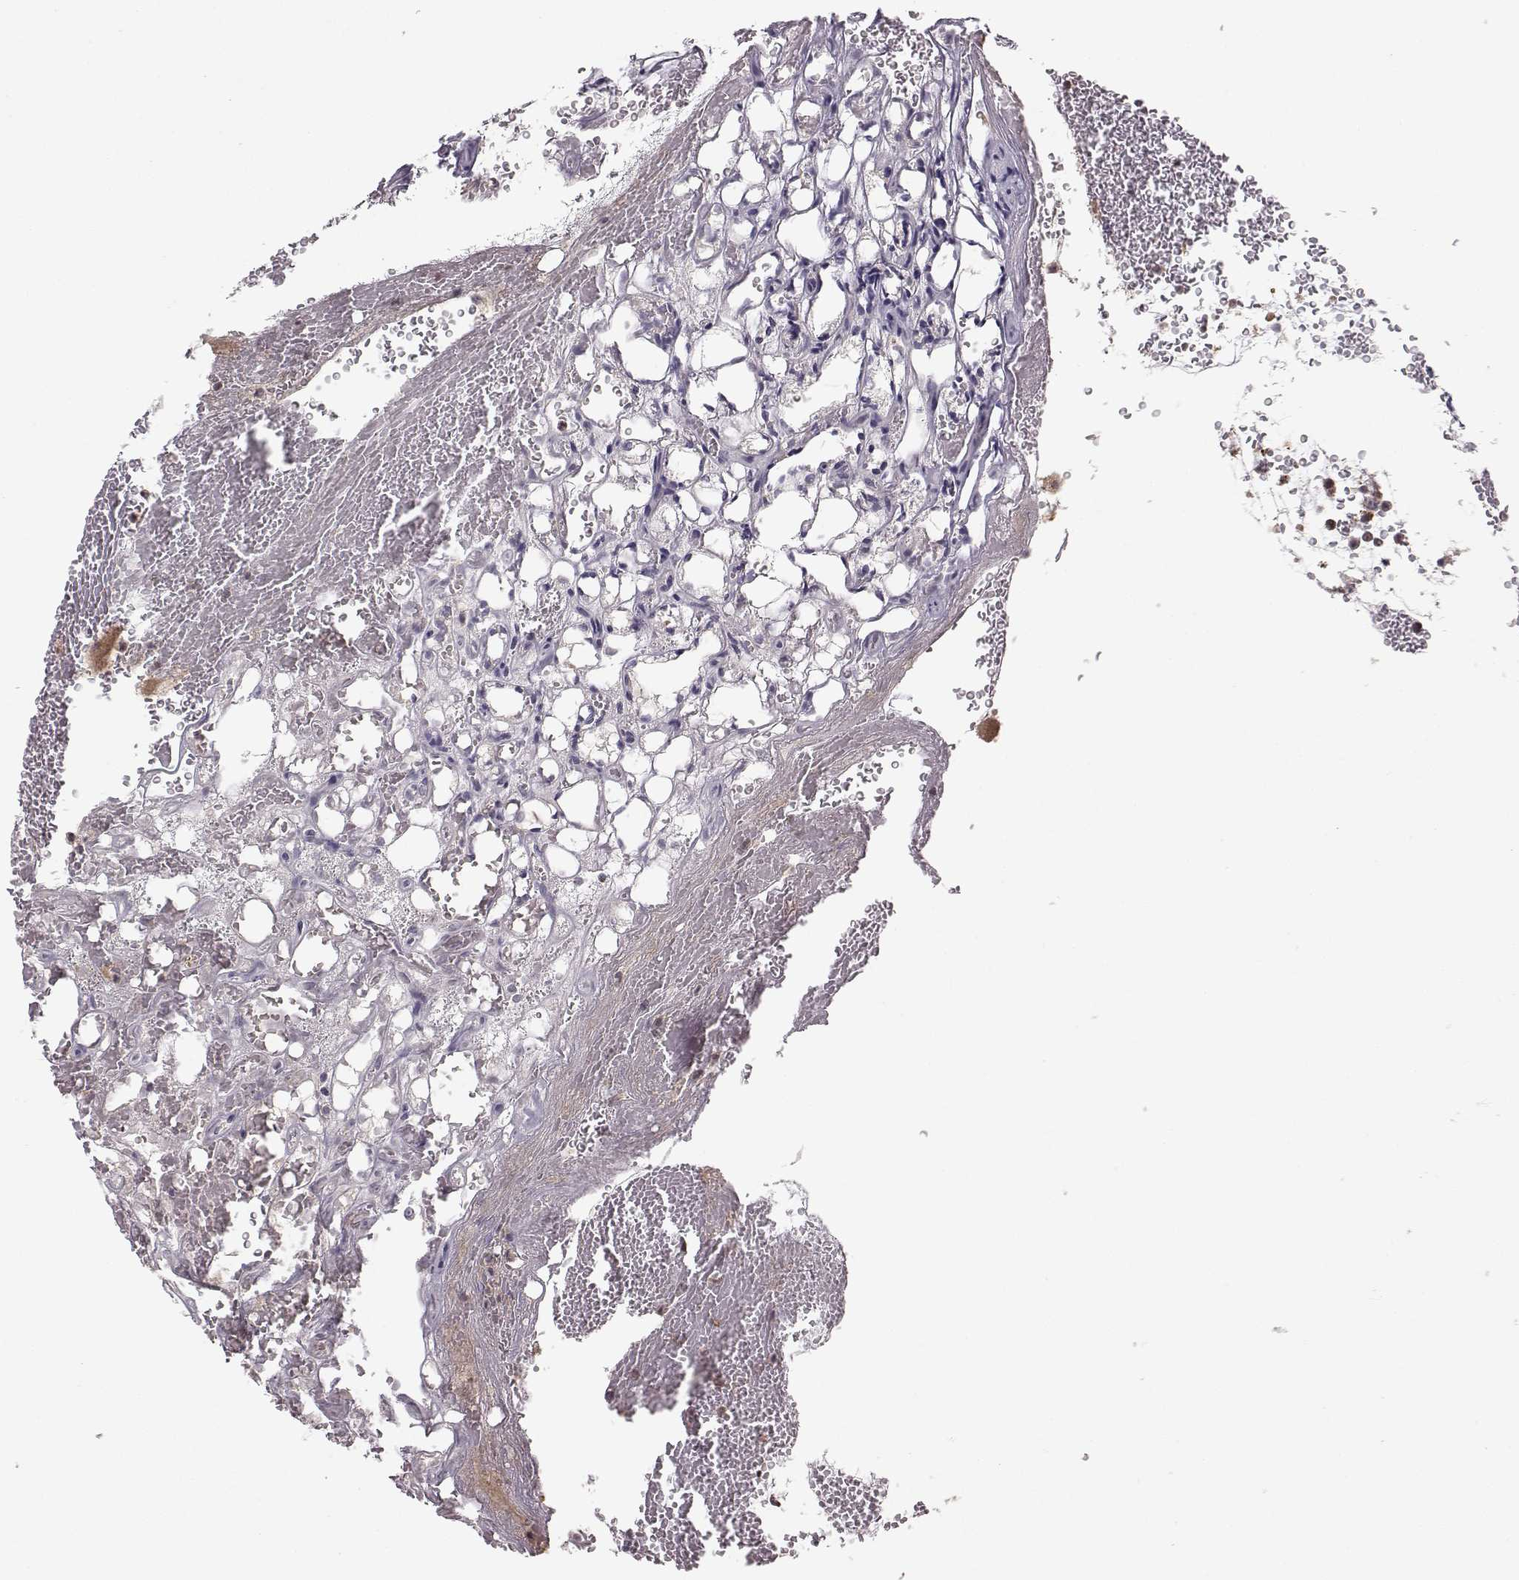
{"staining": {"intensity": "negative", "quantity": "none", "location": "none"}, "tissue": "renal cancer", "cell_type": "Tumor cells", "image_type": "cancer", "snomed": [{"axis": "morphology", "description": "Adenocarcinoma, NOS"}, {"axis": "topography", "description": "Kidney"}], "caption": "This micrograph is of renal cancer (adenocarcinoma) stained with immunohistochemistry (IHC) to label a protein in brown with the nuclei are counter-stained blue. There is no positivity in tumor cells.", "gene": "PLEKHG3", "patient": {"sex": "female", "age": 69}}